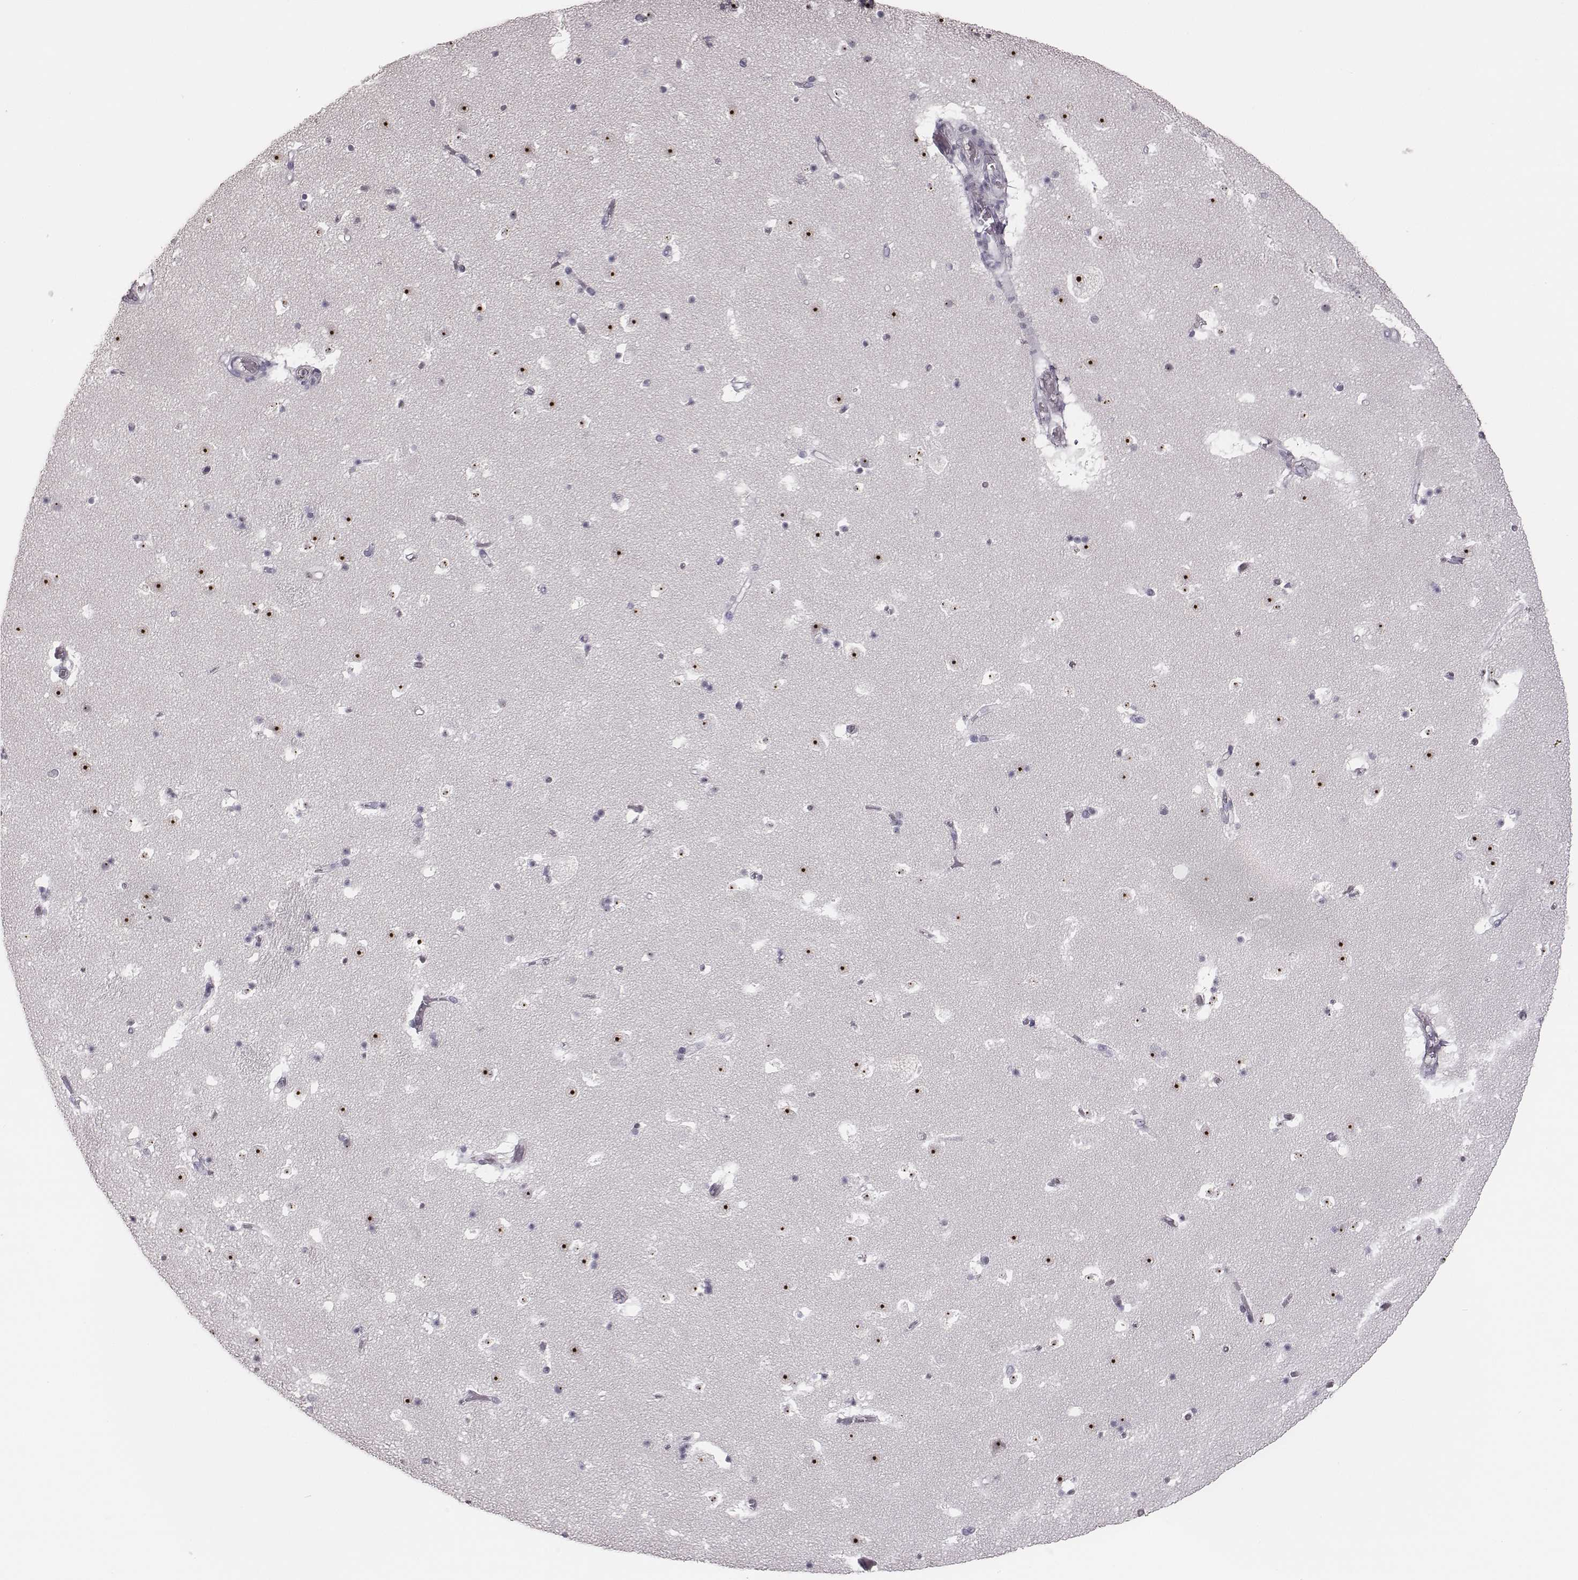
{"staining": {"intensity": "negative", "quantity": "none", "location": "none"}, "tissue": "caudate", "cell_type": "Glial cells", "image_type": "normal", "snomed": [{"axis": "morphology", "description": "Normal tissue, NOS"}, {"axis": "topography", "description": "Lateral ventricle wall"}], "caption": "Glial cells show no significant protein staining in benign caudate.", "gene": "NIFK", "patient": {"sex": "female", "age": 42}}